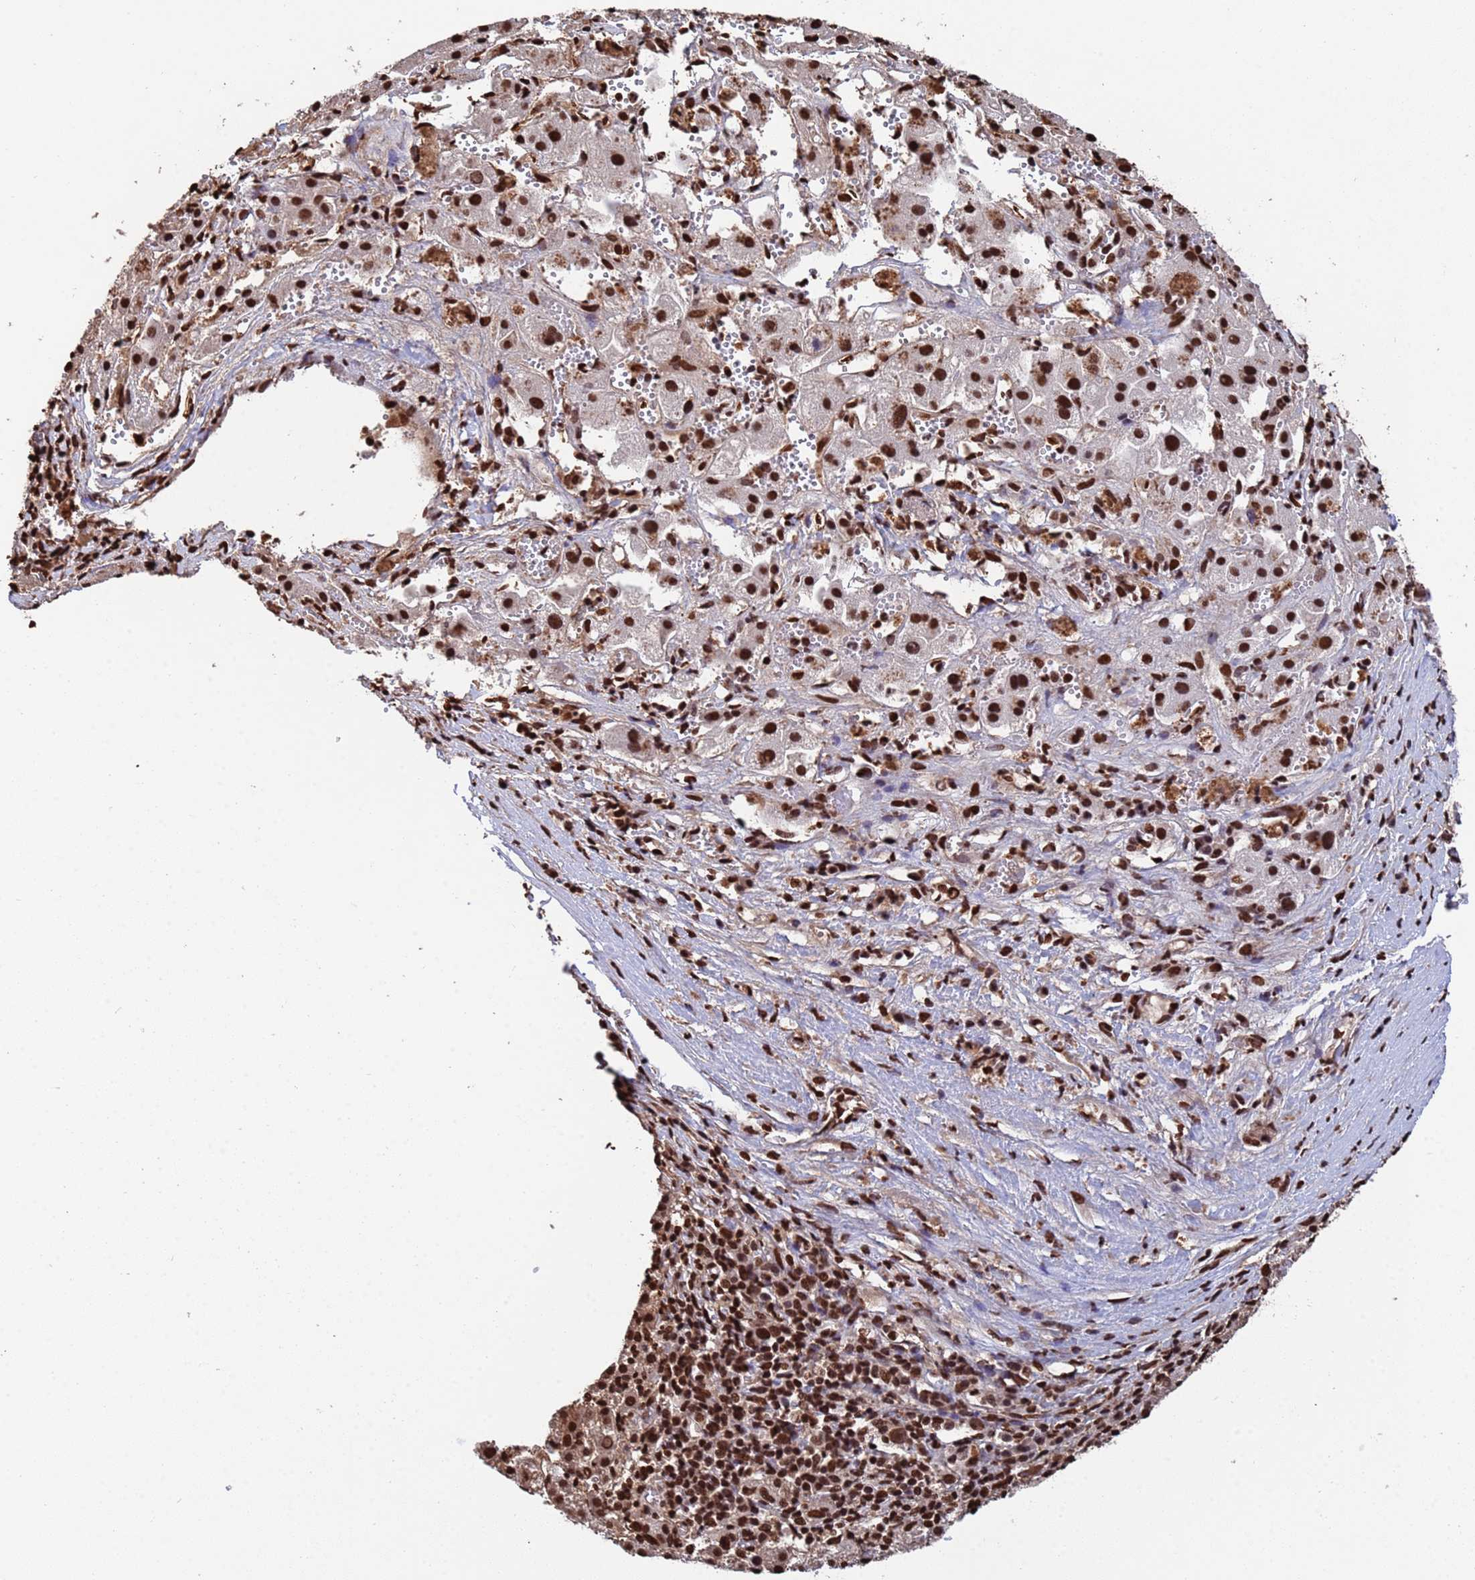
{"staining": {"intensity": "strong", "quantity": ">75%", "location": "nuclear"}, "tissue": "liver cancer", "cell_type": "Tumor cells", "image_type": "cancer", "snomed": [{"axis": "morphology", "description": "Carcinoma, Hepatocellular, NOS"}, {"axis": "topography", "description": "Liver"}], "caption": "The immunohistochemical stain labels strong nuclear staining in tumor cells of liver cancer (hepatocellular carcinoma) tissue.", "gene": "SUMO4", "patient": {"sex": "female", "age": 58}}